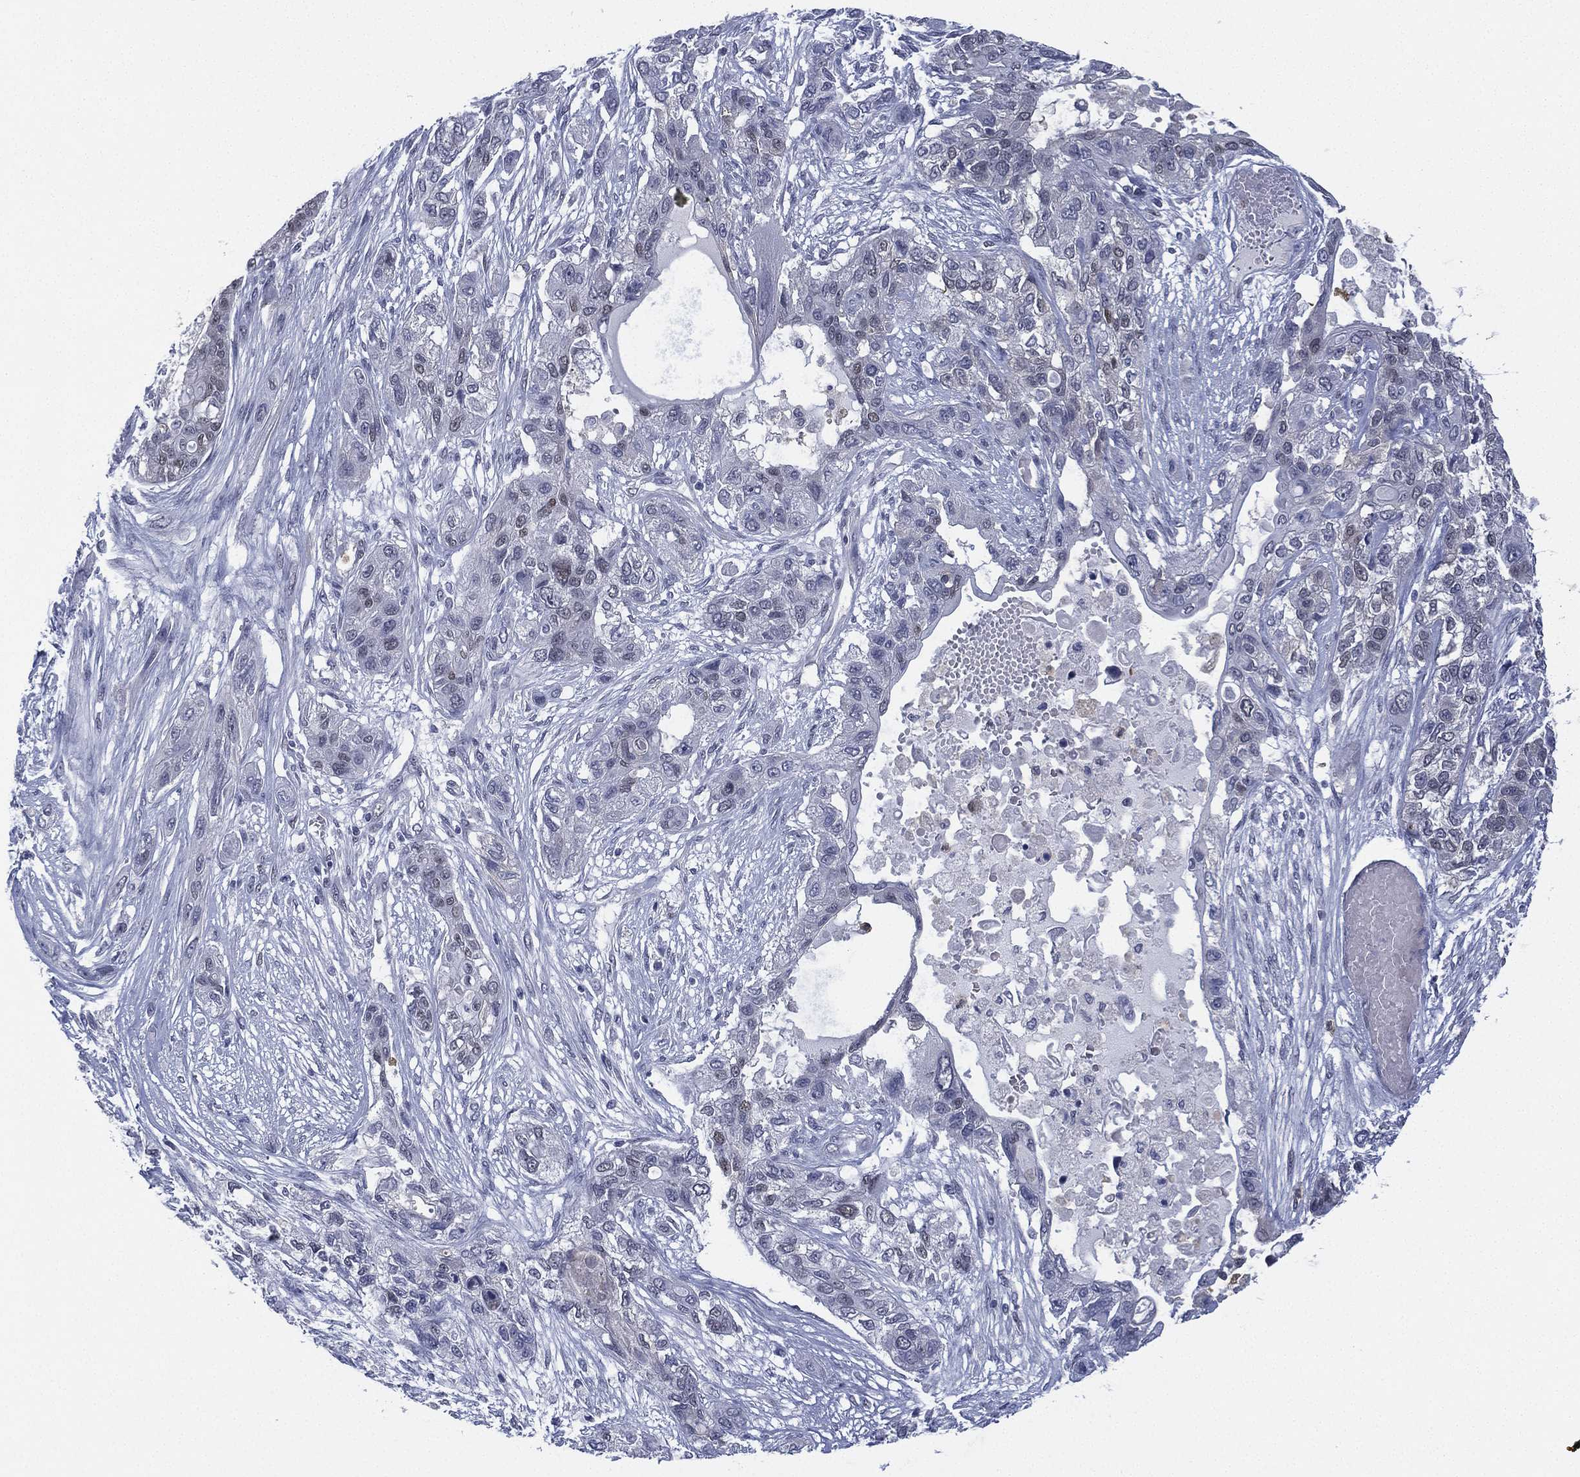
{"staining": {"intensity": "negative", "quantity": "none", "location": "none"}, "tissue": "lung cancer", "cell_type": "Tumor cells", "image_type": "cancer", "snomed": [{"axis": "morphology", "description": "Squamous cell carcinoma, NOS"}, {"axis": "topography", "description": "Lung"}], "caption": "This is an immunohistochemistry (IHC) photomicrograph of human lung squamous cell carcinoma. There is no staining in tumor cells.", "gene": "ZNF711", "patient": {"sex": "female", "age": 70}}